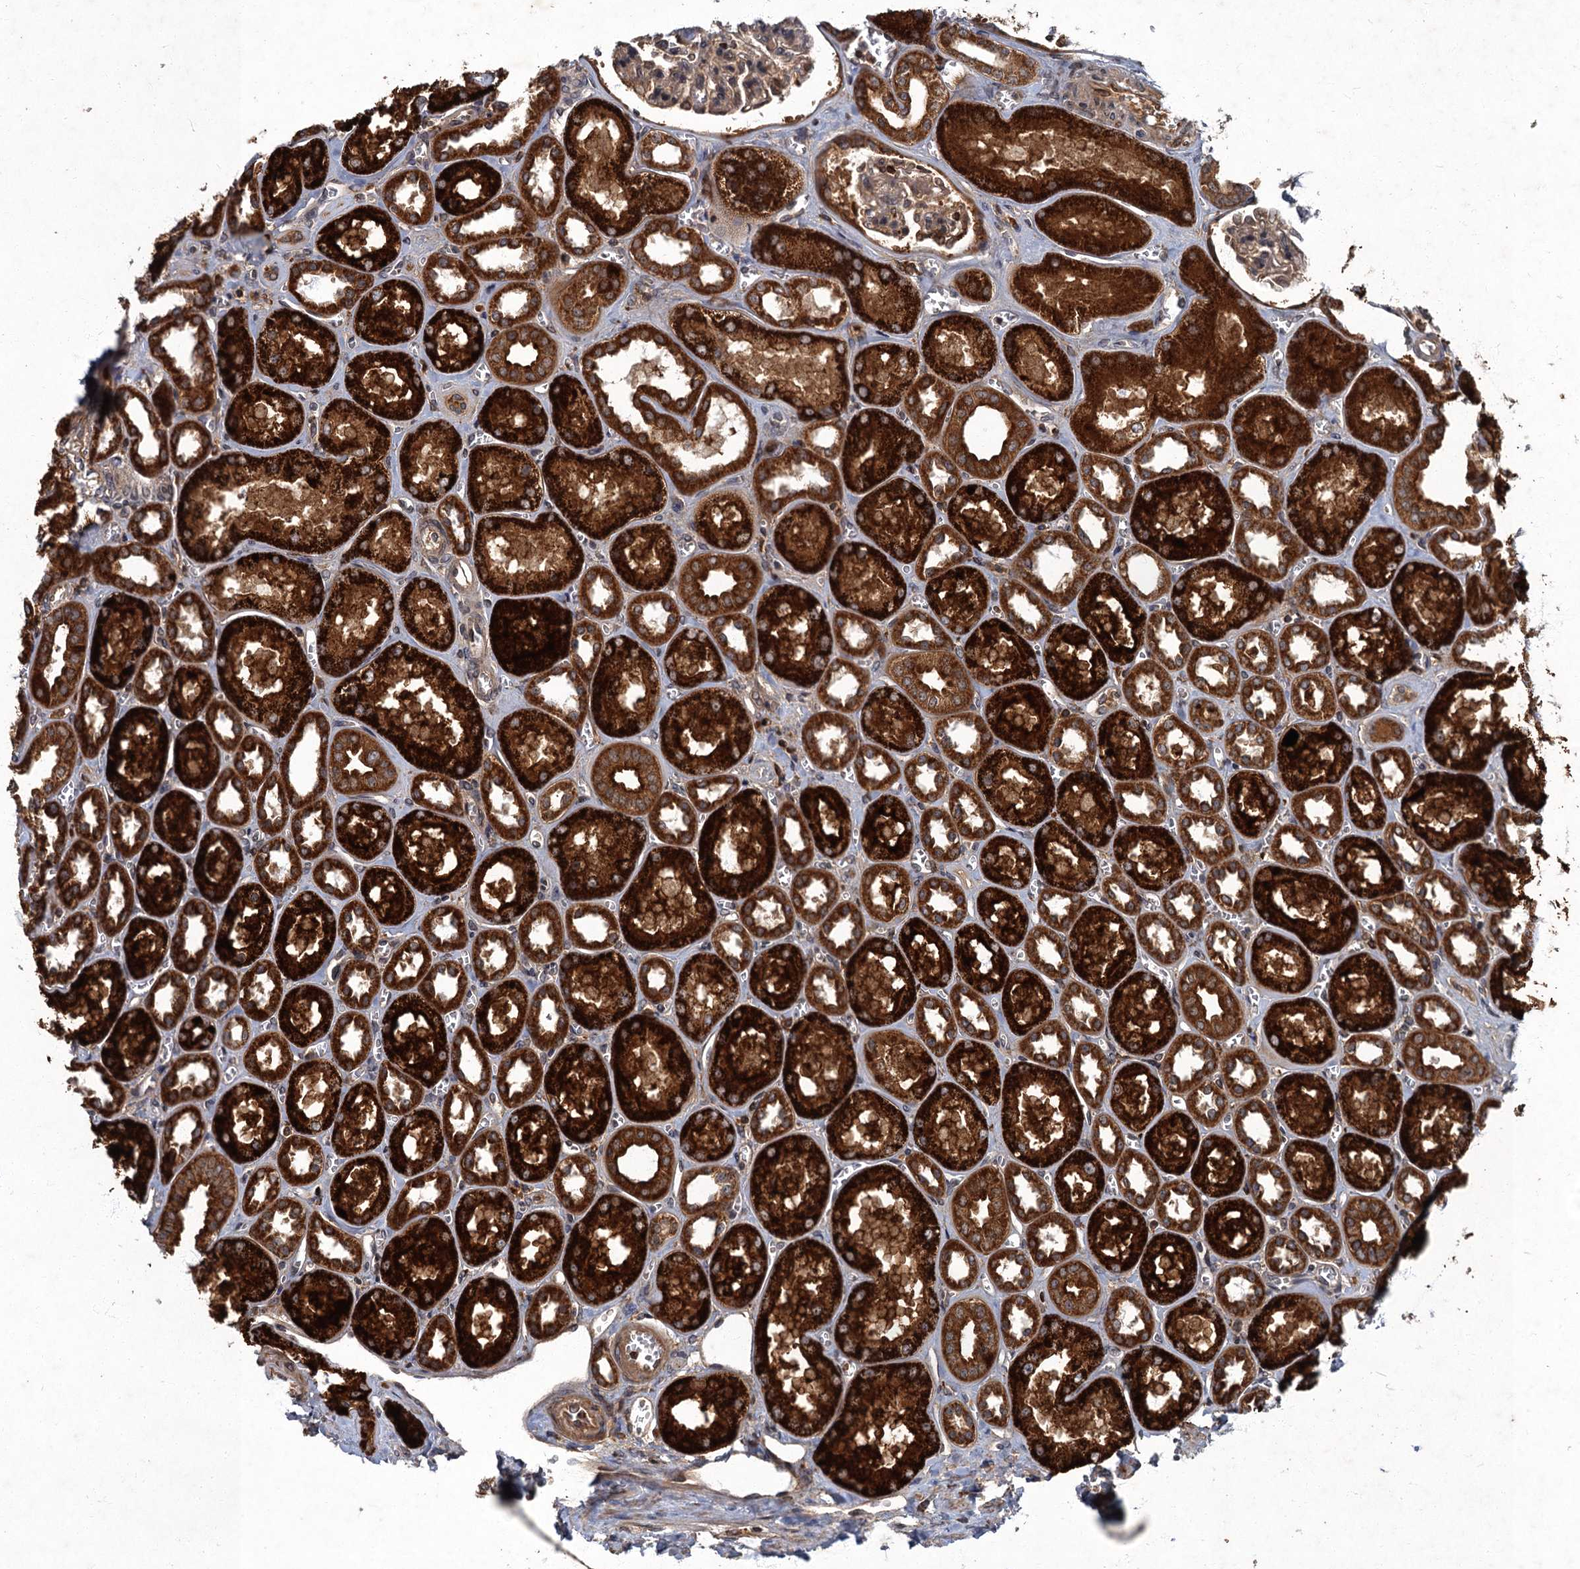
{"staining": {"intensity": "moderate", "quantity": ">75%", "location": "cytoplasmic/membranous"}, "tissue": "kidney", "cell_type": "Cells in glomeruli", "image_type": "normal", "snomed": [{"axis": "morphology", "description": "Normal tissue, NOS"}, {"axis": "morphology", "description": "Adenocarcinoma, NOS"}, {"axis": "topography", "description": "Kidney"}], "caption": "Kidney stained with a brown dye demonstrates moderate cytoplasmic/membranous positive positivity in approximately >75% of cells in glomeruli.", "gene": "SLC11A2", "patient": {"sex": "female", "age": 68}}